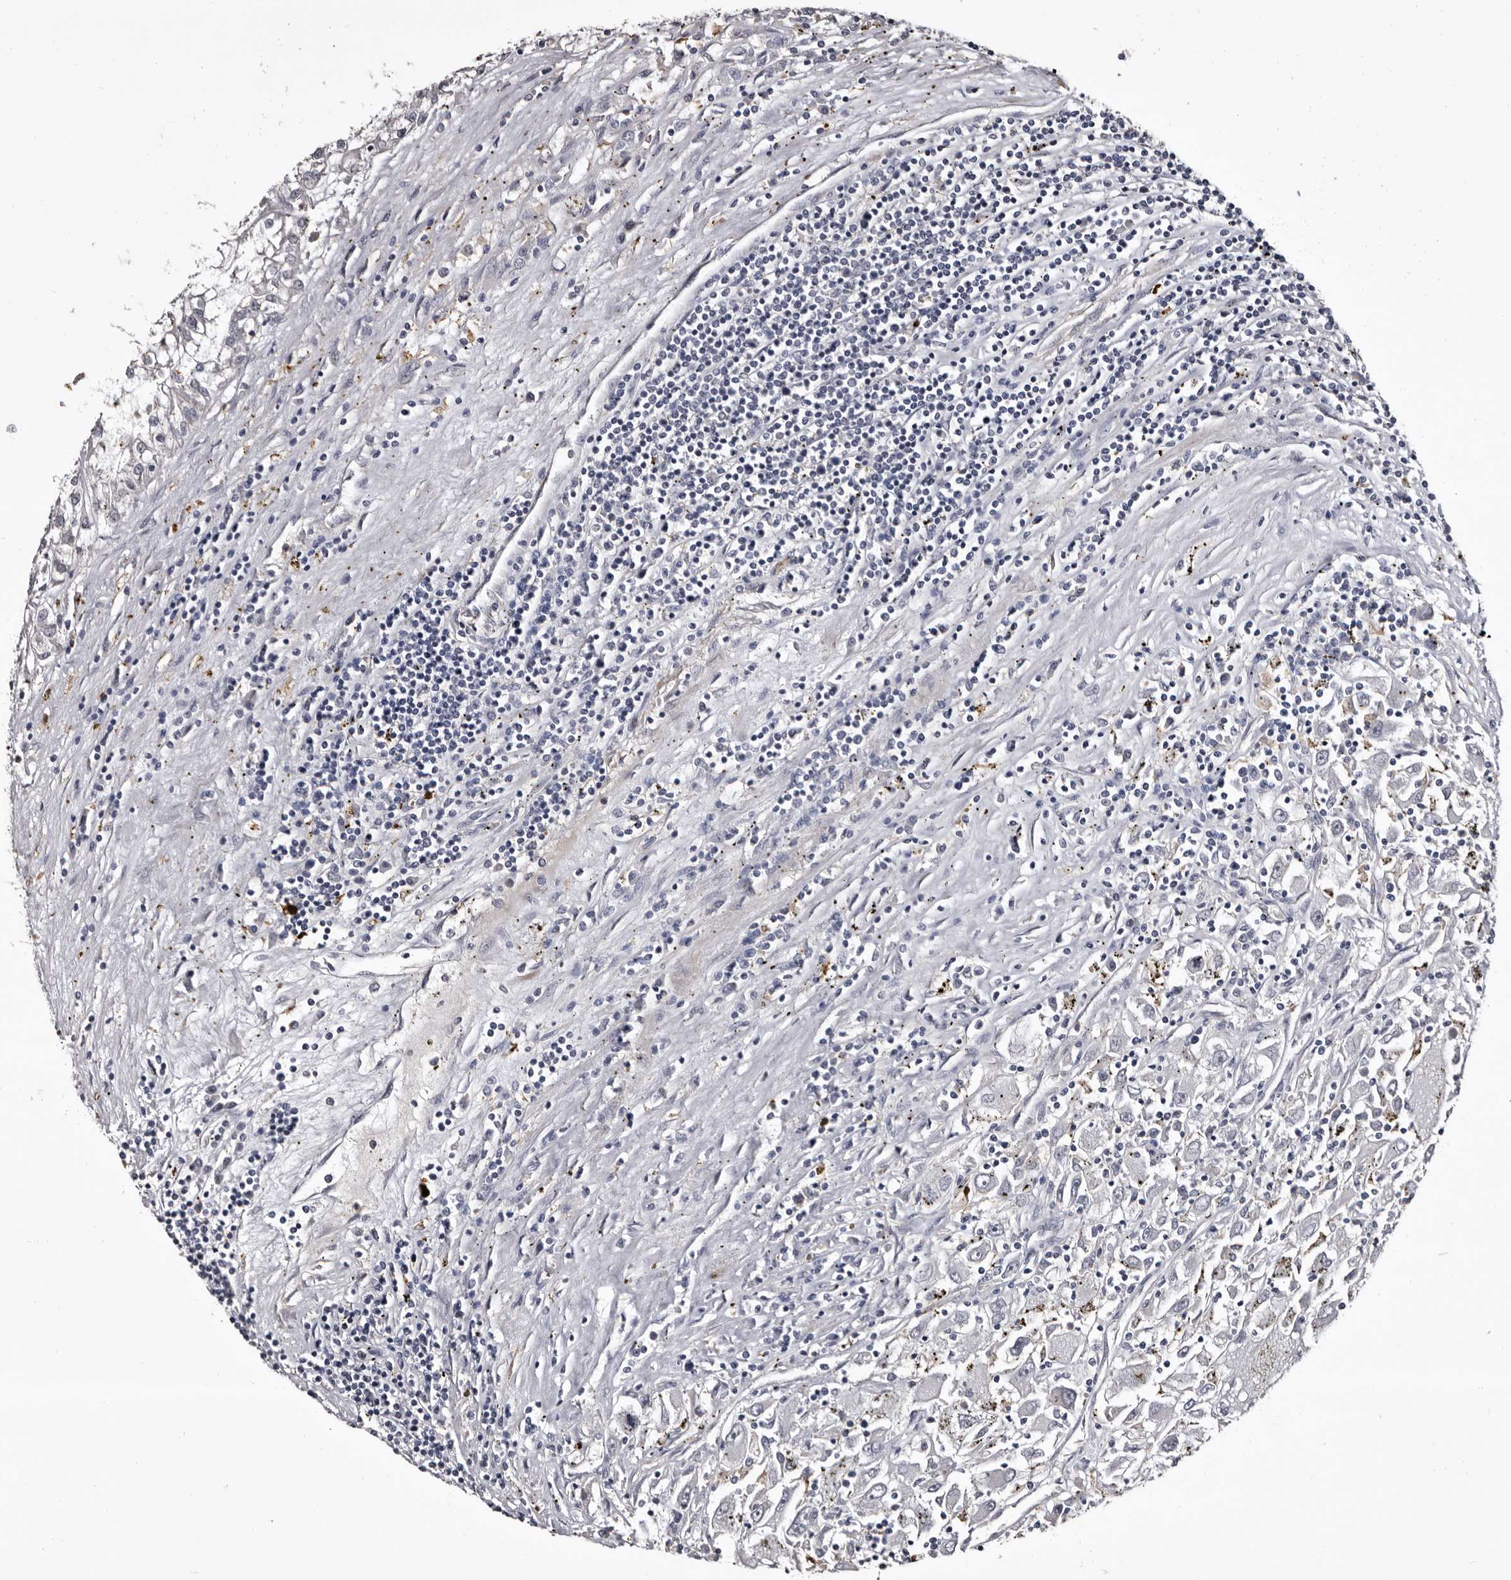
{"staining": {"intensity": "negative", "quantity": "none", "location": "none"}, "tissue": "renal cancer", "cell_type": "Tumor cells", "image_type": "cancer", "snomed": [{"axis": "morphology", "description": "Adenocarcinoma, NOS"}, {"axis": "topography", "description": "Kidney"}], "caption": "Tumor cells show no significant protein expression in renal cancer. (Immunohistochemistry, brightfield microscopy, high magnification).", "gene": "SLC10A4", "patient": {"sex": "female", "age": 52}}